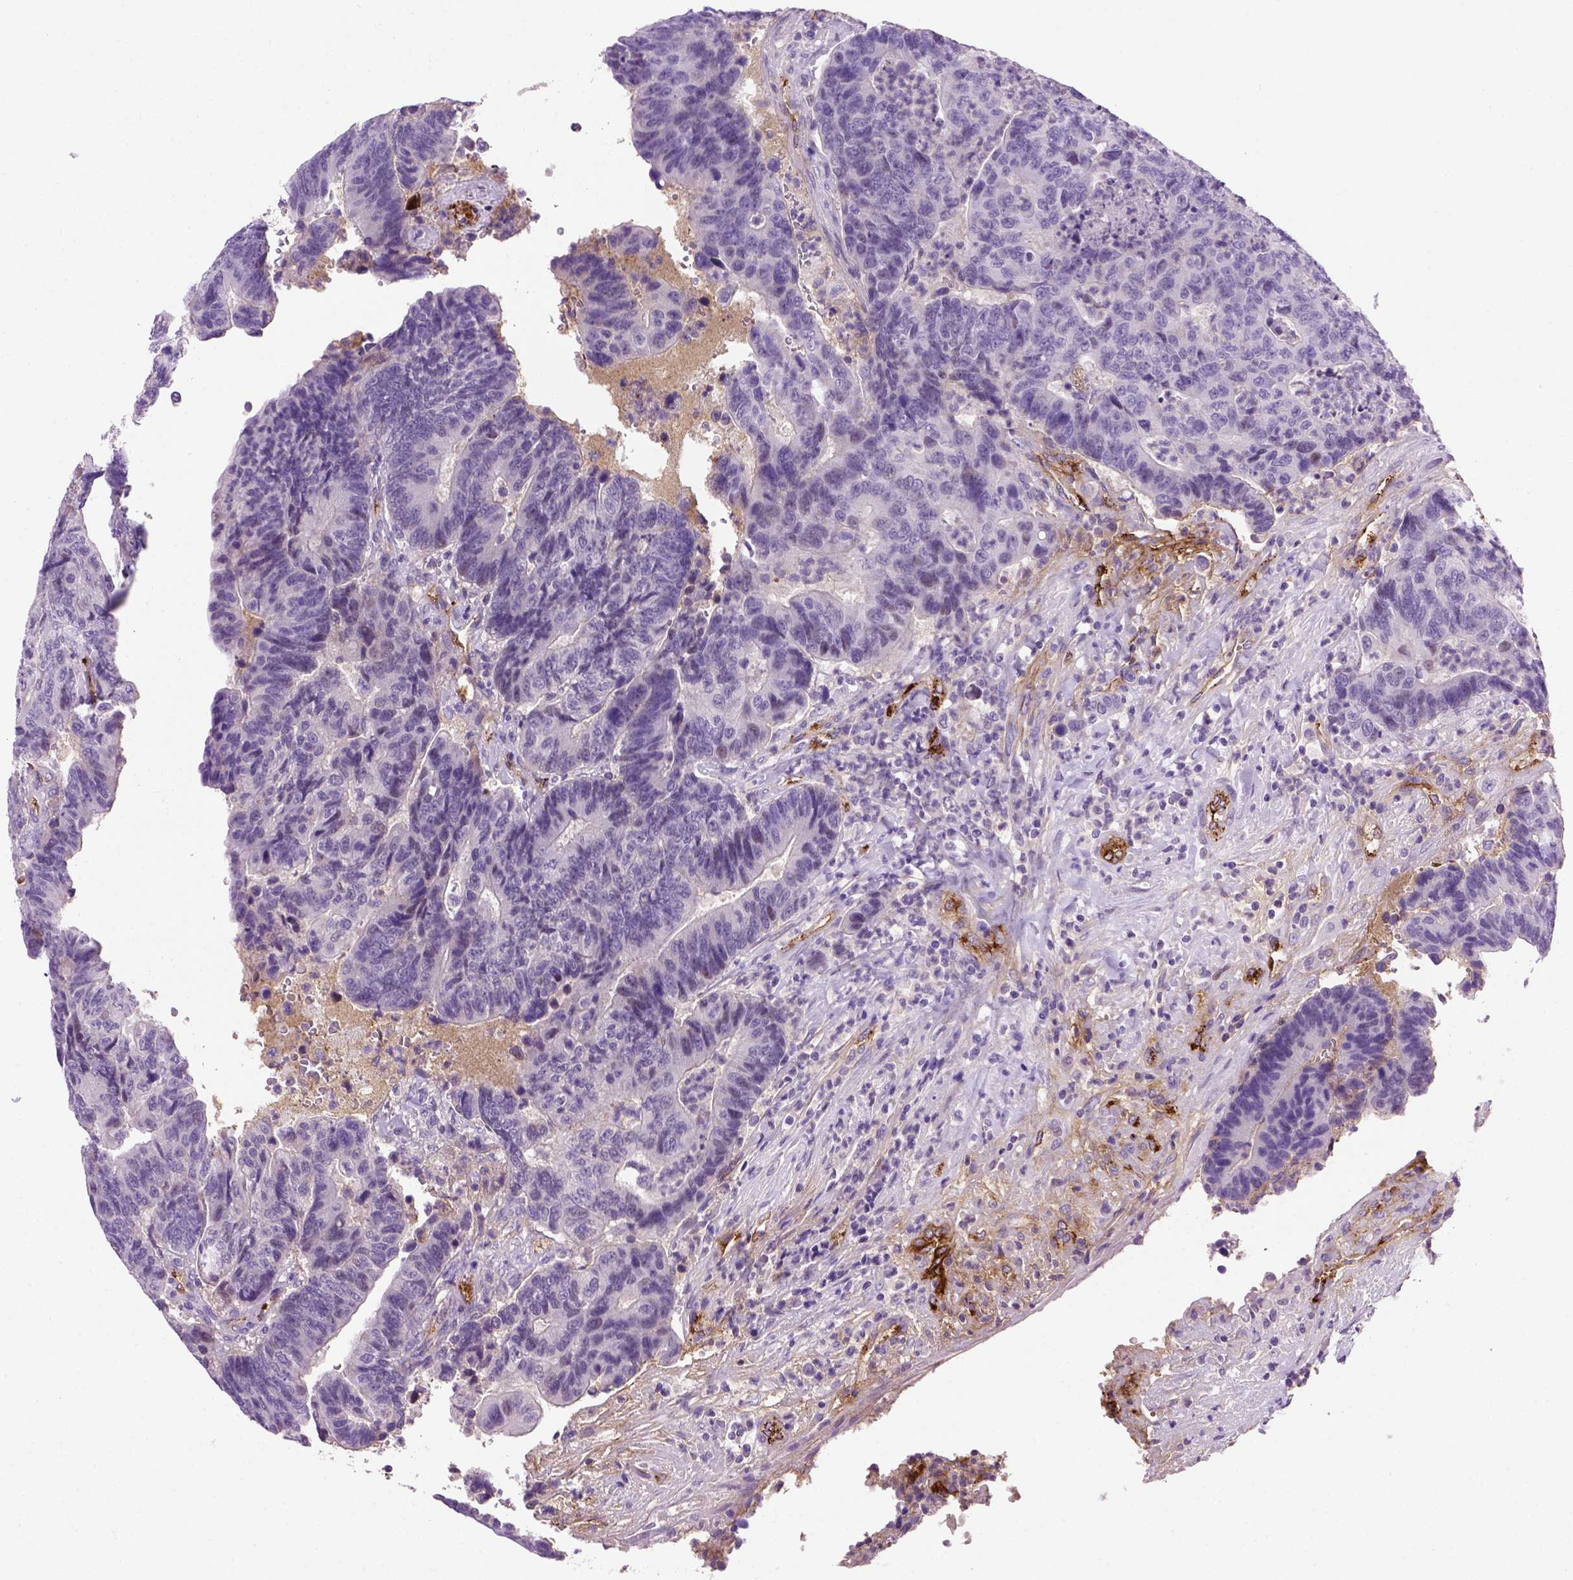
{"staining": {"intensity": "negative", "quantity": "none", "location": "none"}, "tissue": "colorectal cancer", "cell_type": "Tumor cells", "image_type": "cancer", "snomed": [{"axis": "morphology", "description": "Adenocarcinoma, NOS"}, {"axis": "topography", "description": "Colon"}], "caption": "This is an IHC photomicrograph of human colorectal cancer. There is no positivity in tumor cells.", "gene": "VWF", "patient": {"sex": "female", "age": 48}}